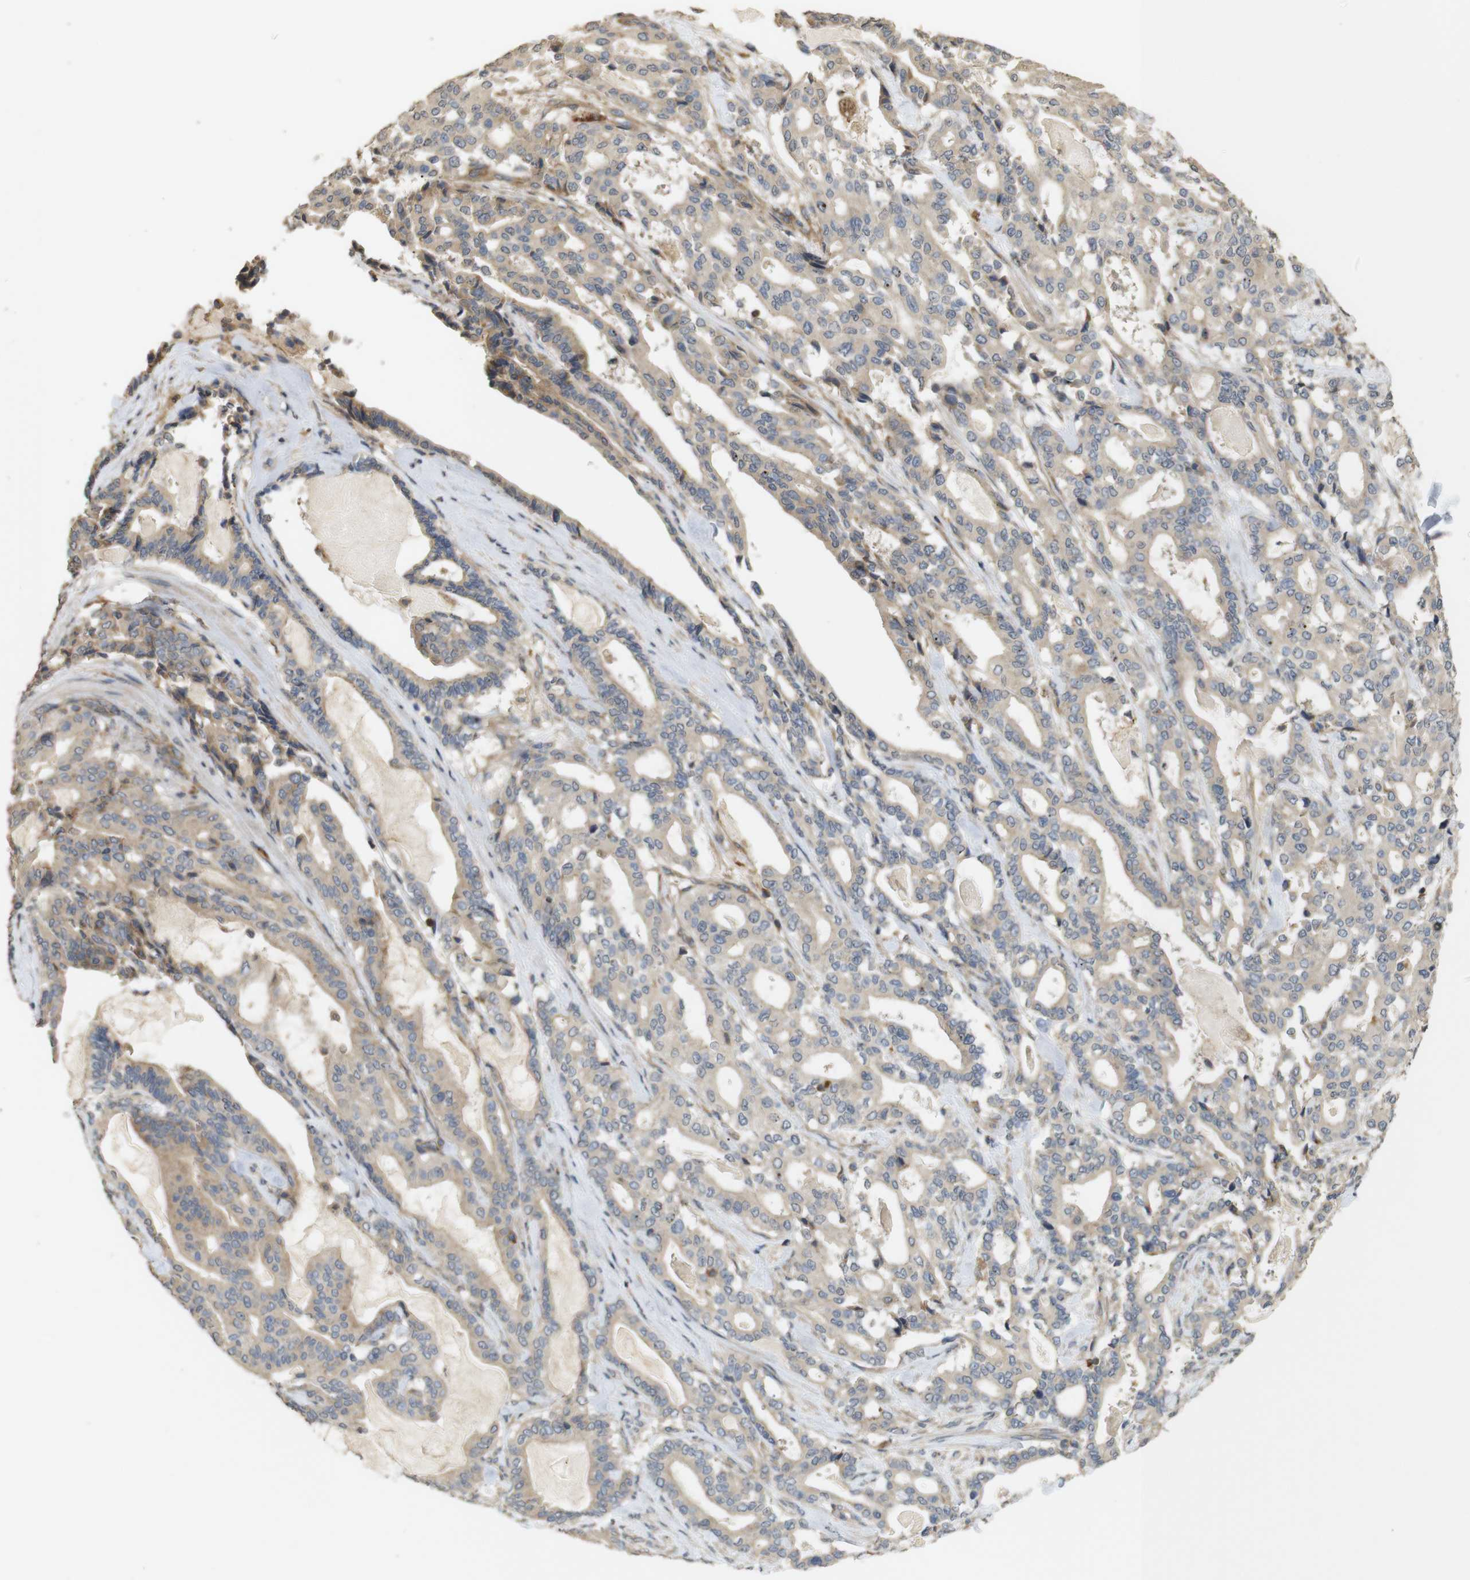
{"staining": {"intensity": "weak", "quantity": ">75%", "location": "cytoplasmic/membranous"}, "tissue": "pancreatic cancer", "cell_type": "Tumor cells", "image_type": "cancer", "snomed": [{"axis": "morphology", "description": "Adenocarcinoma, NOS"}, {"axis": "topography", "description": "Pancreas"}], "caption": "High-power microscopy captured an immunohistochemistry (IHC) image of pancreatic adenocarcinoma, revealing weak cytoplasmic/membranous staining in about >75% of tumor cells. The staining is performed using DAB brown chromogen to label protein expression. The nuclei are counter-stained blue using hematoxylin.", "gene": "KSR1", "patient": {"sex": "male", "age": 63}}